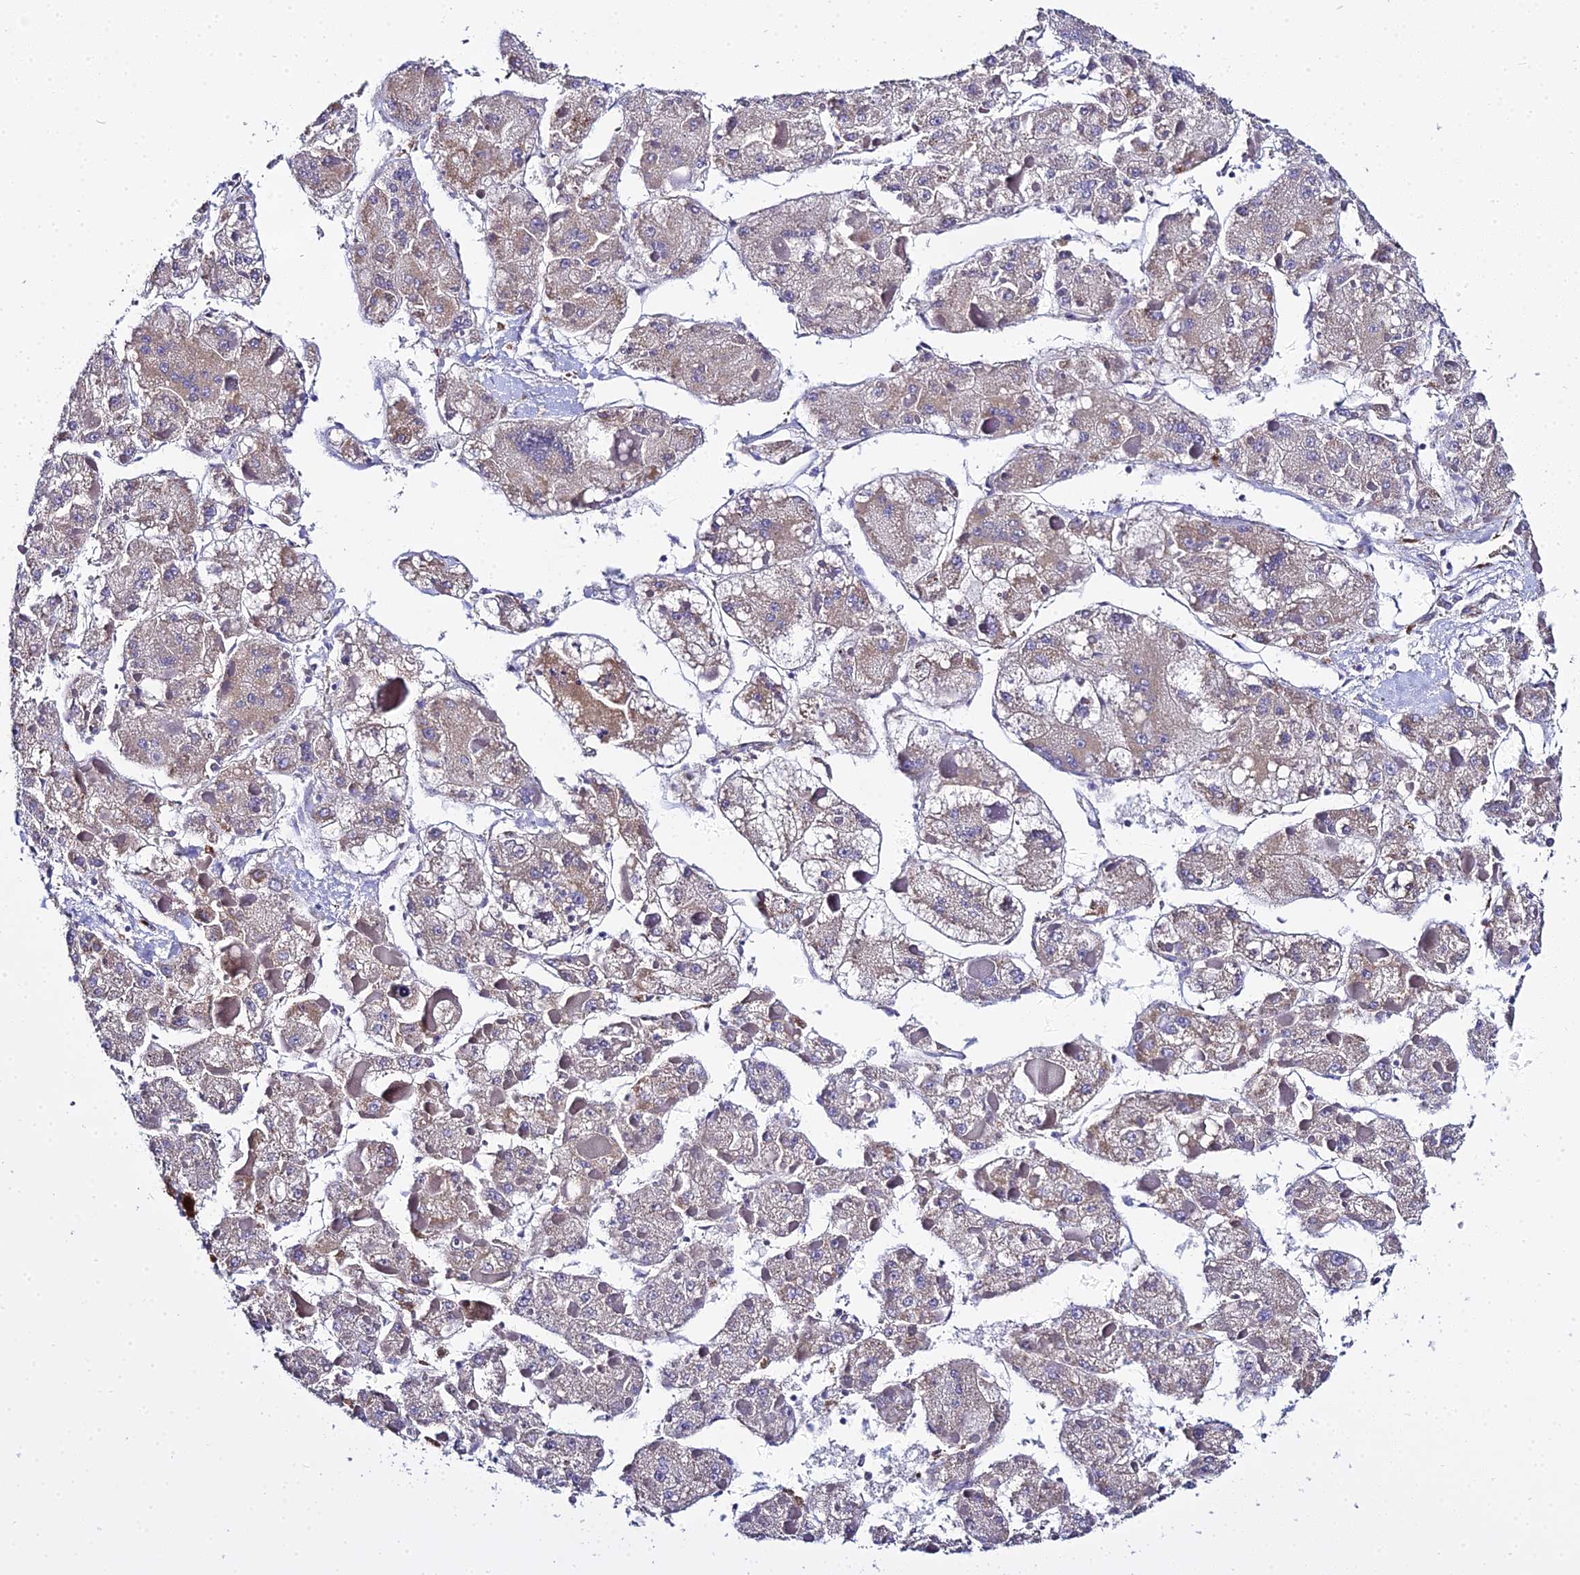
{"staining": {"intensity": "moderate", "quantity": "25%-75%", "location": "cytoplasmic/membranous"}, "tissue": "liver cancer", "cell_type": "Tumor cells", "image_type": "cancer", "snomed": [{"axis": "morphology", "description": "Carcinoma, Hepatocellular, NOS"}, {"axis": "topography", "description": "Liver"}], "caption": "Liver hepatocellular carcinoma was stained to show a protein in brown. There is medium levels of moderate cytoplasmic/membranous expression in approximately 25%-75% of tumor cells.", "gene": "TYW5", "patient": {"sex": "female", "age": 73}}